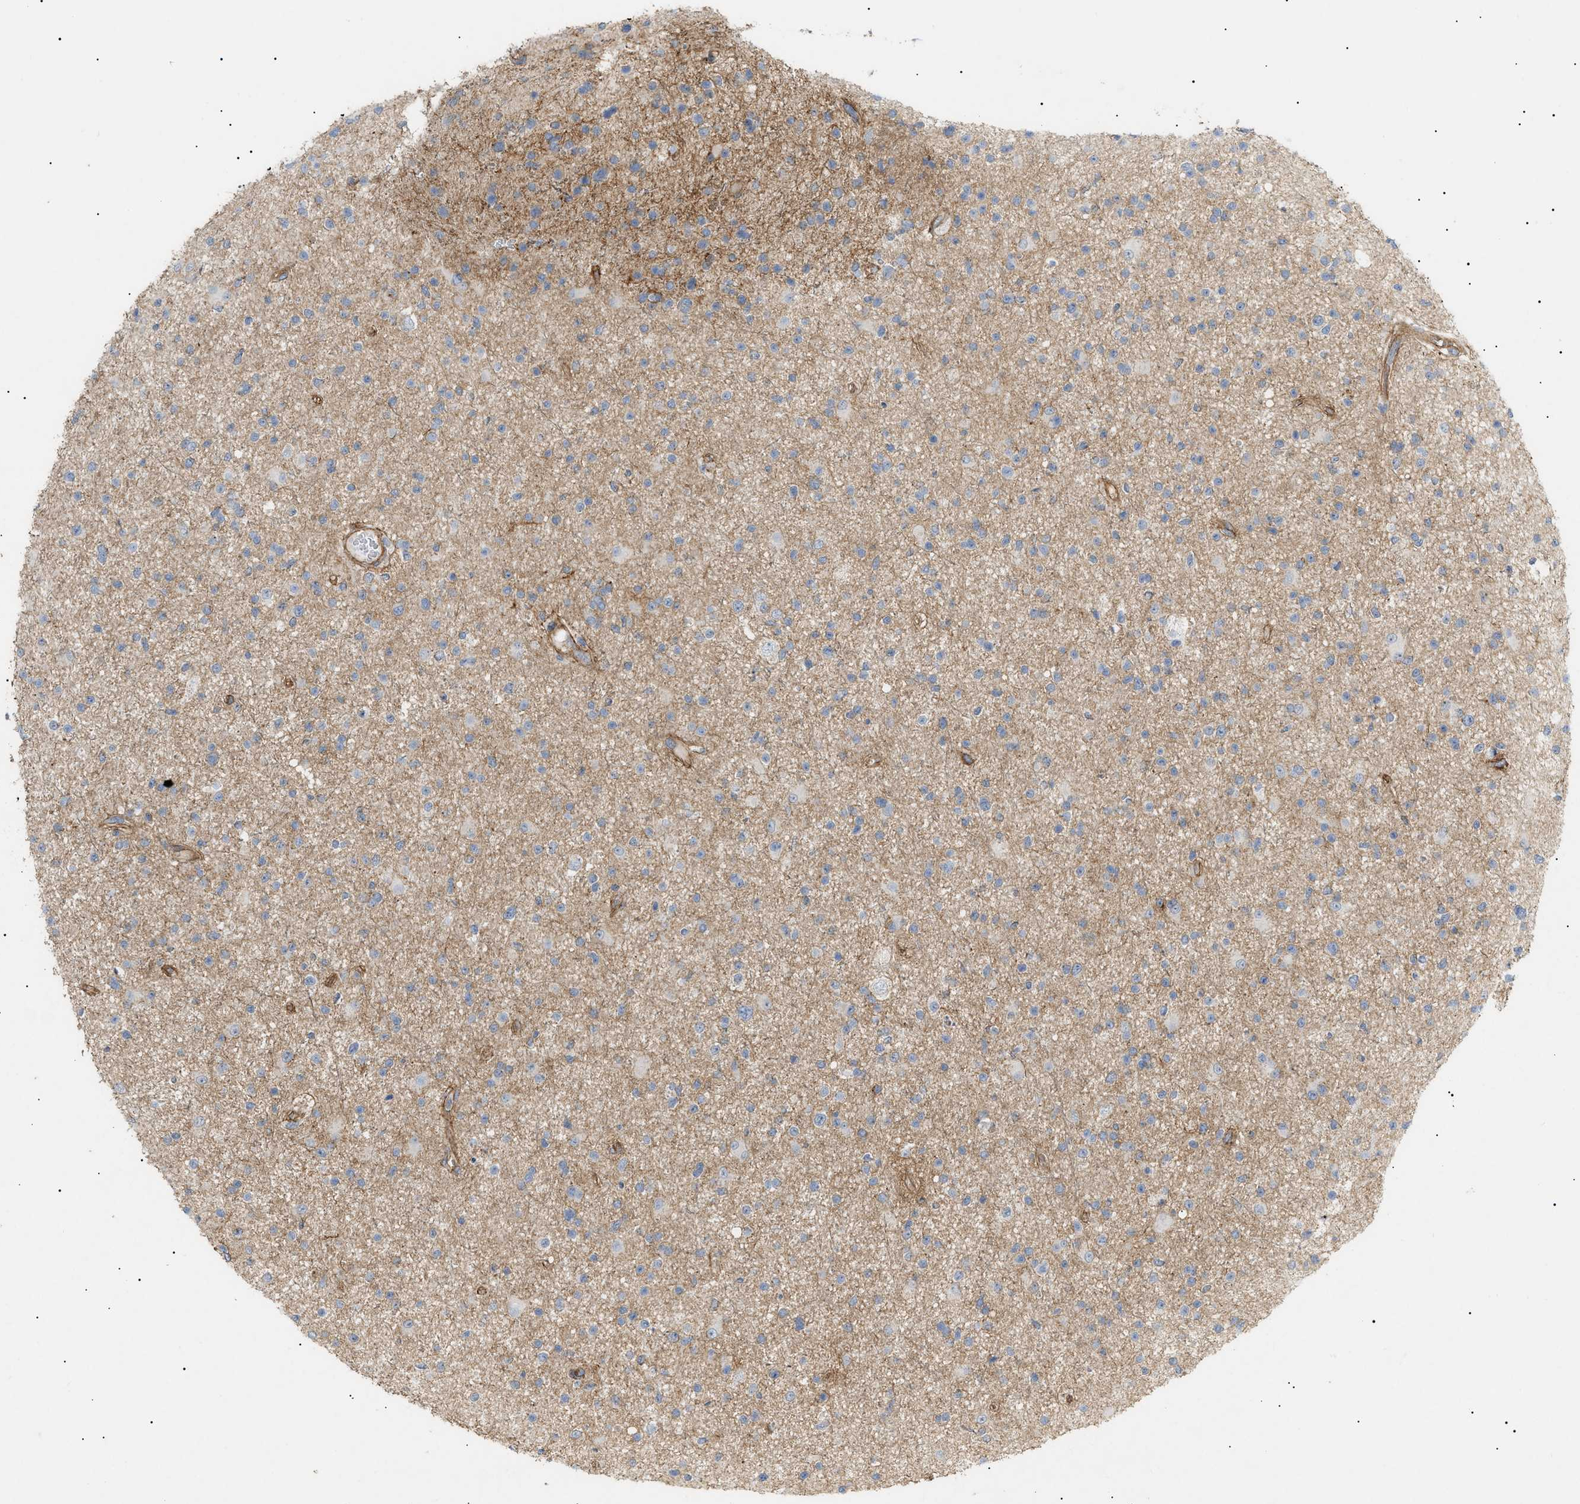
{"staining": {"intensity": "weak", "quantity": "25%-75%", "location": "cytoplasmic/membranous"}, "tissue": "glioma", "cell_type": "Tumor cells", "image_type": "cancer", "snomed": [{"axis": "morphology", "description": "Glioma, malignant, High grade"}, {"axis": "topography", "description": "Brain"}], "caption": "Immunohistochemical staining of human glioma shows low levels of weak cytoplasmic/membranous protein staining in approximately 25%-75% of tumor cells.", "gene": "ZFHX2", "patient": {"sex": "male", "age": 33}}